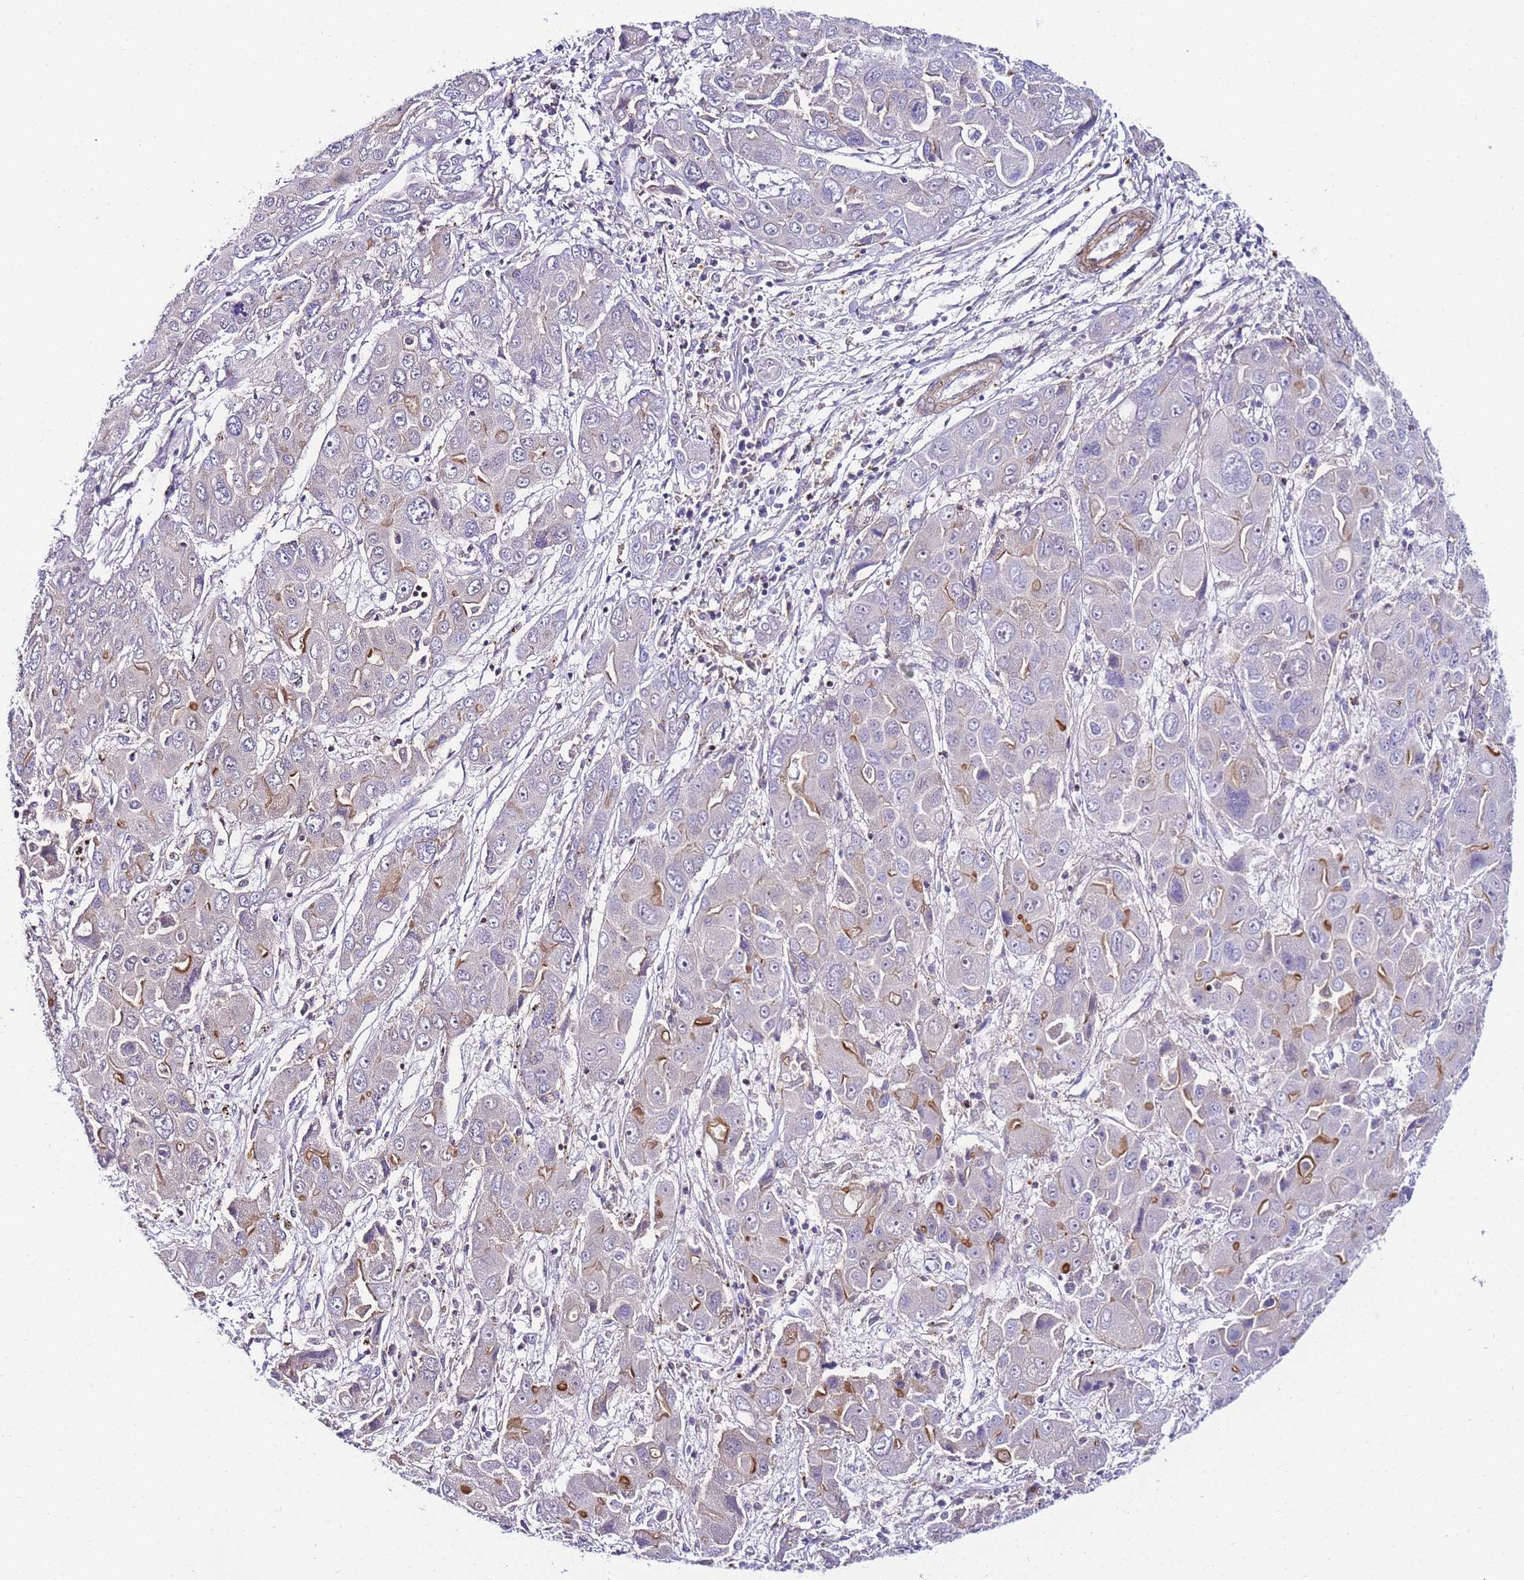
{"staining": {"intensity": "moderate", "quantity": "25%-75%", "location": "cytoplasmic/membranous"}, "tissue": "liver cancer", "cell_type": "Tumor cells", "image_type": "cancer", "snomed": [{"axis": "morphology", "description": "Cholangiocarcinoma"}, {"axis": "topography", "description": "Liver"}], "caption": "Immunohistochemistry (IHC) image of liver cholangiocarcinoma stained for a protein (brown), which demonstrates medium levels of moderate cytoplasmic/membranous positivity in approximately 25%-75% of tumor cells.", "gene": "FBN3", "patient": {"sex": "male", "age": 67}}